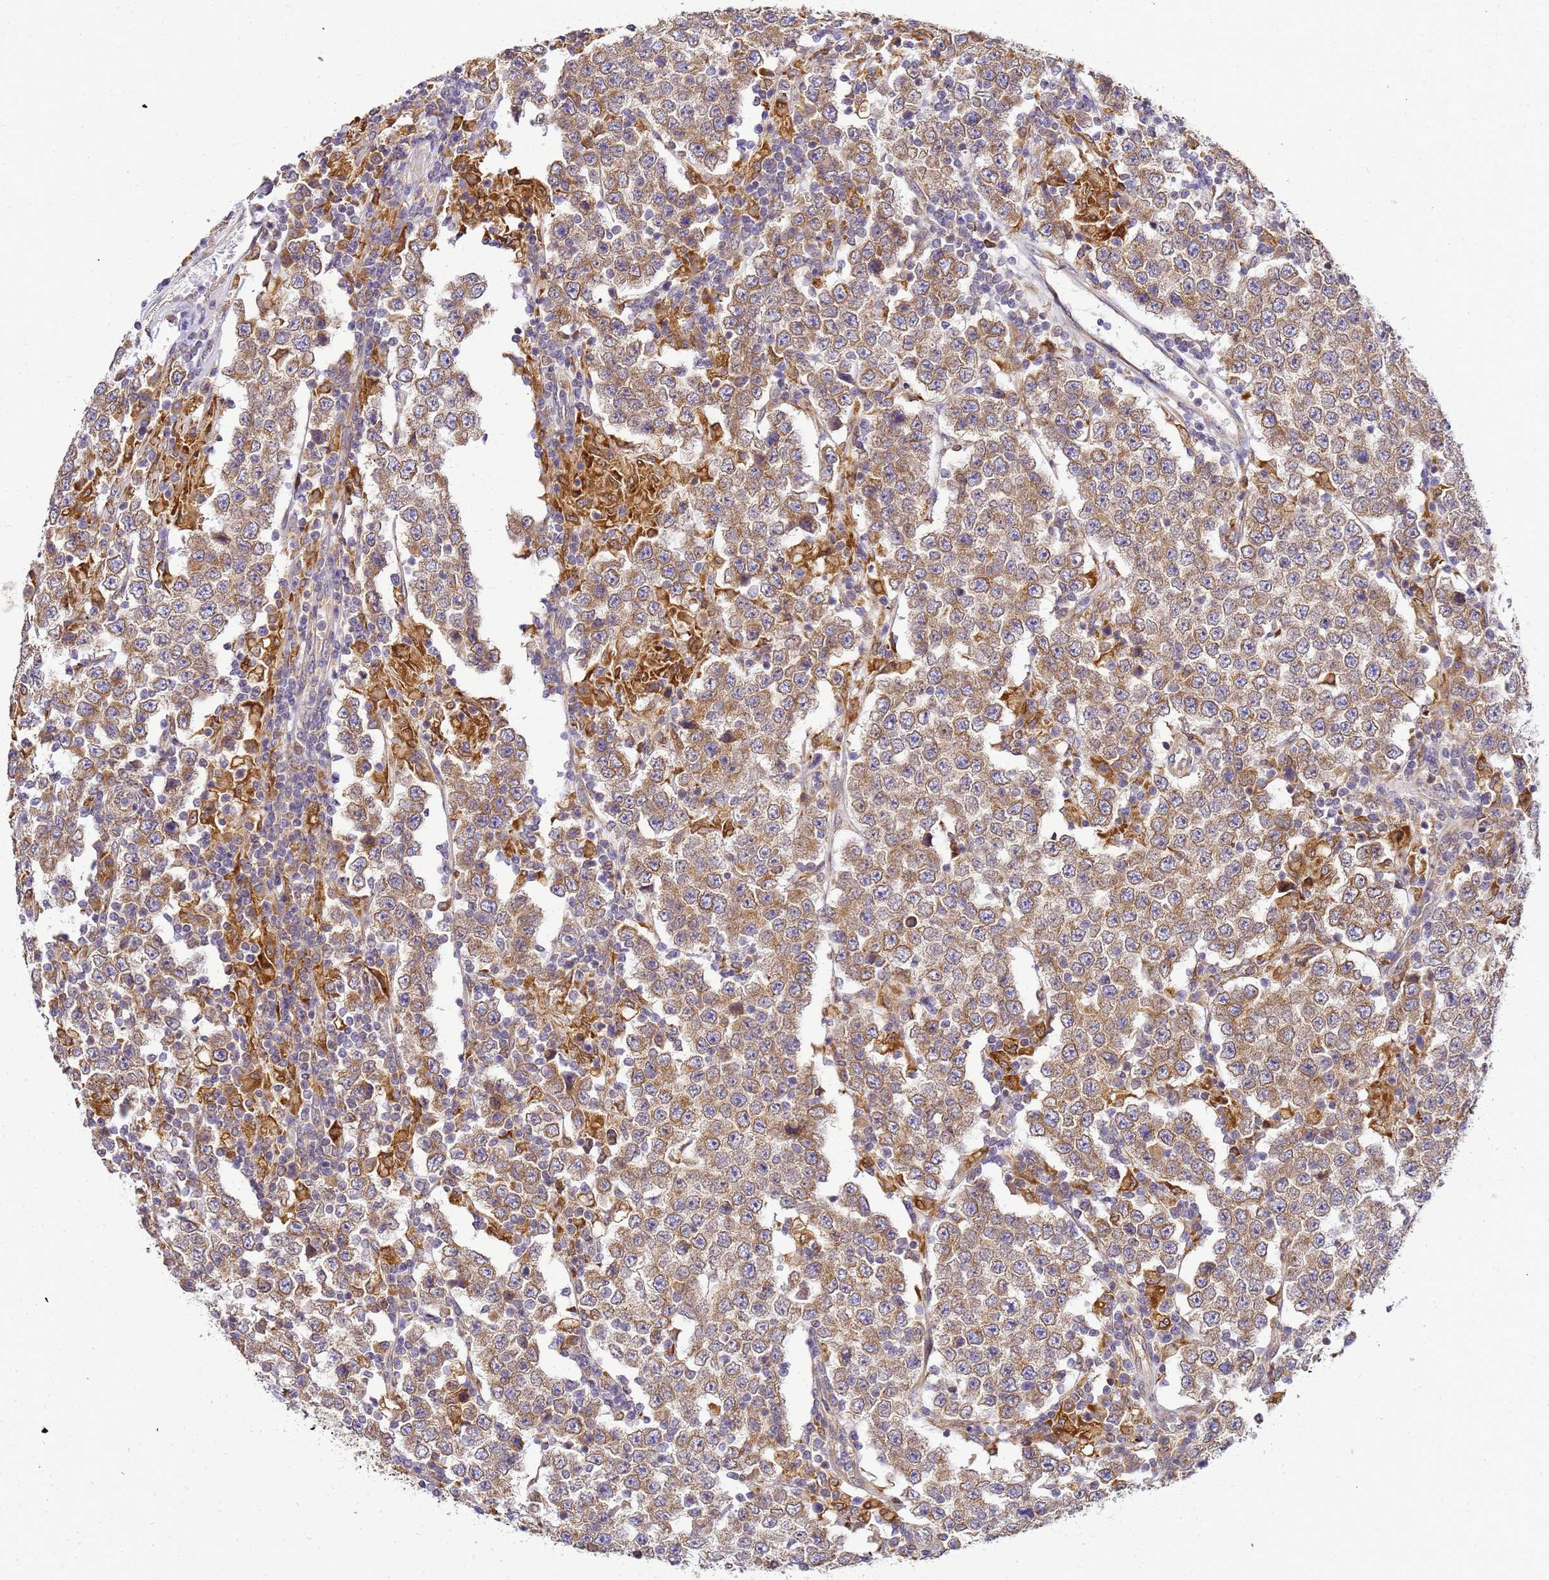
{"staining": {"intensity": "moderate", "quantity": ">75%", "location": "cytoplasmic/membranous"}, "tissue": "testis cancer", "cell_type": "Tumor cells", "image_type": "cancer", "snomed": [{"axis": "morphology", "description": "Normal tissue, NOS"}, {"axis": "morphology", "description": "Urothelial carcinoma, High grade"}, {"axis": "morphology", "description": "Seminoma, NOS"}, {"axis": "morphology", "description": "Carcinoma, Embryonal, NOS"}, {"axis": "topography", "description": "Urinary bladder"}, {"axis": "topography", "description": "Testis"}], "caption": "The immunohistochemical stain labels moderate cytoplasmic/membranous staining in tumor cells of testis cancer tissue.", "gene": "ADPGK", "patient": {"sex": "male", "age": 41}}